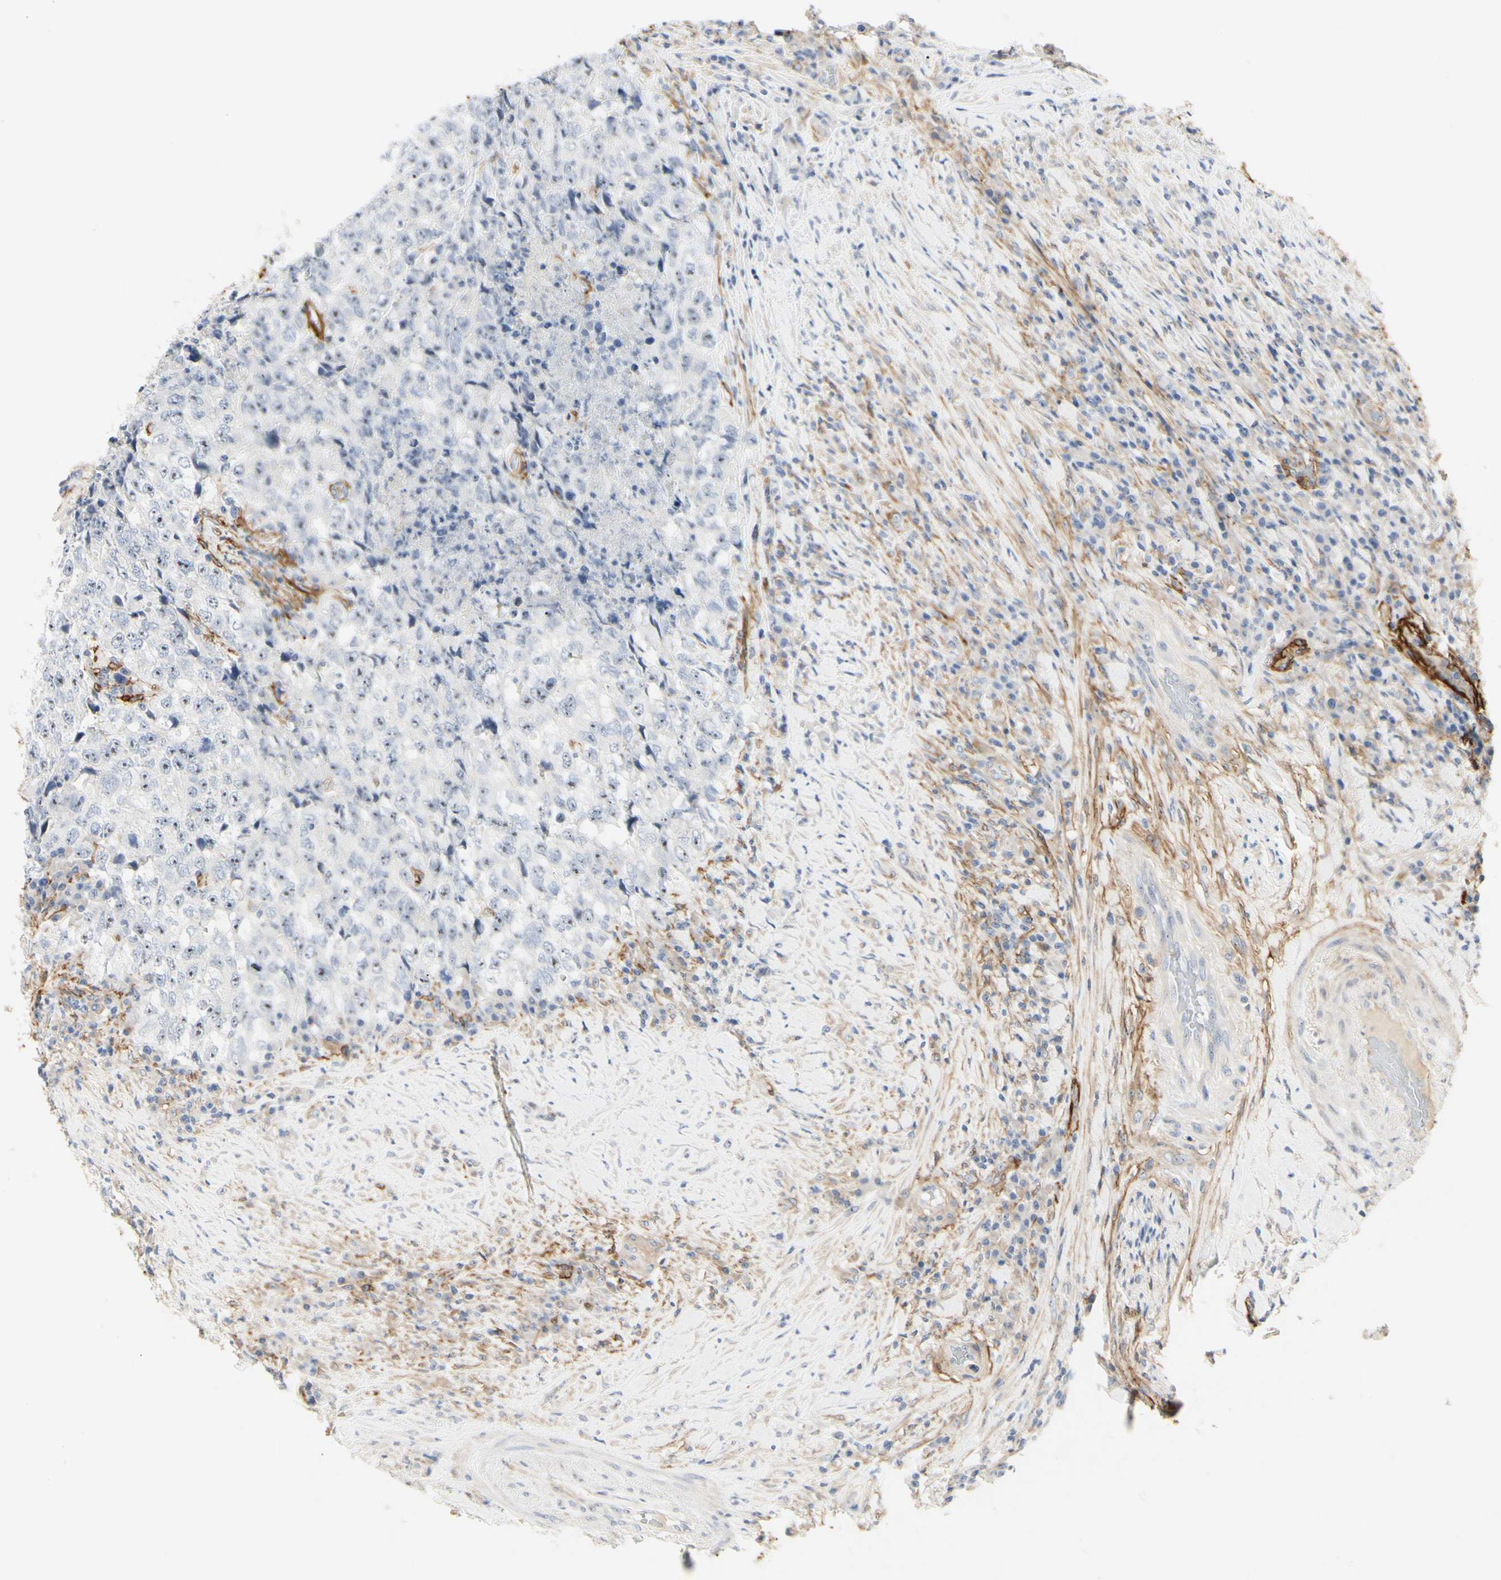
{"staining": {"intensity": "weak", "quantity": "25%-75%", "location": "nuclear"}, "tissue": "testis cancer", "cell_type": "Tumor cells", "image_type": "cancer", "snomed": [{"axis": "morphology", "description": "Necrosis, NOS"}, {"axis": "morphology", "description": "Carcinoma, Embryonal, NOS"}, {"axis": "topography", "description": "Testis"}], "caption": "Immunohistochemical staining of testis cancer (embryonal carcinoma) exhibits low levels of weak nuclear protein positivity in approximately 25%-75% of tumor cells. The staining was performed using DAB (3,3'-diaminobenzidine) to visualize the protein expression in brown, while the nuclei were stained in blue with hematoxylin (Magnification: 20x).", "gene": "GGT5", "patient": {"sex": "male", "age": 19}}